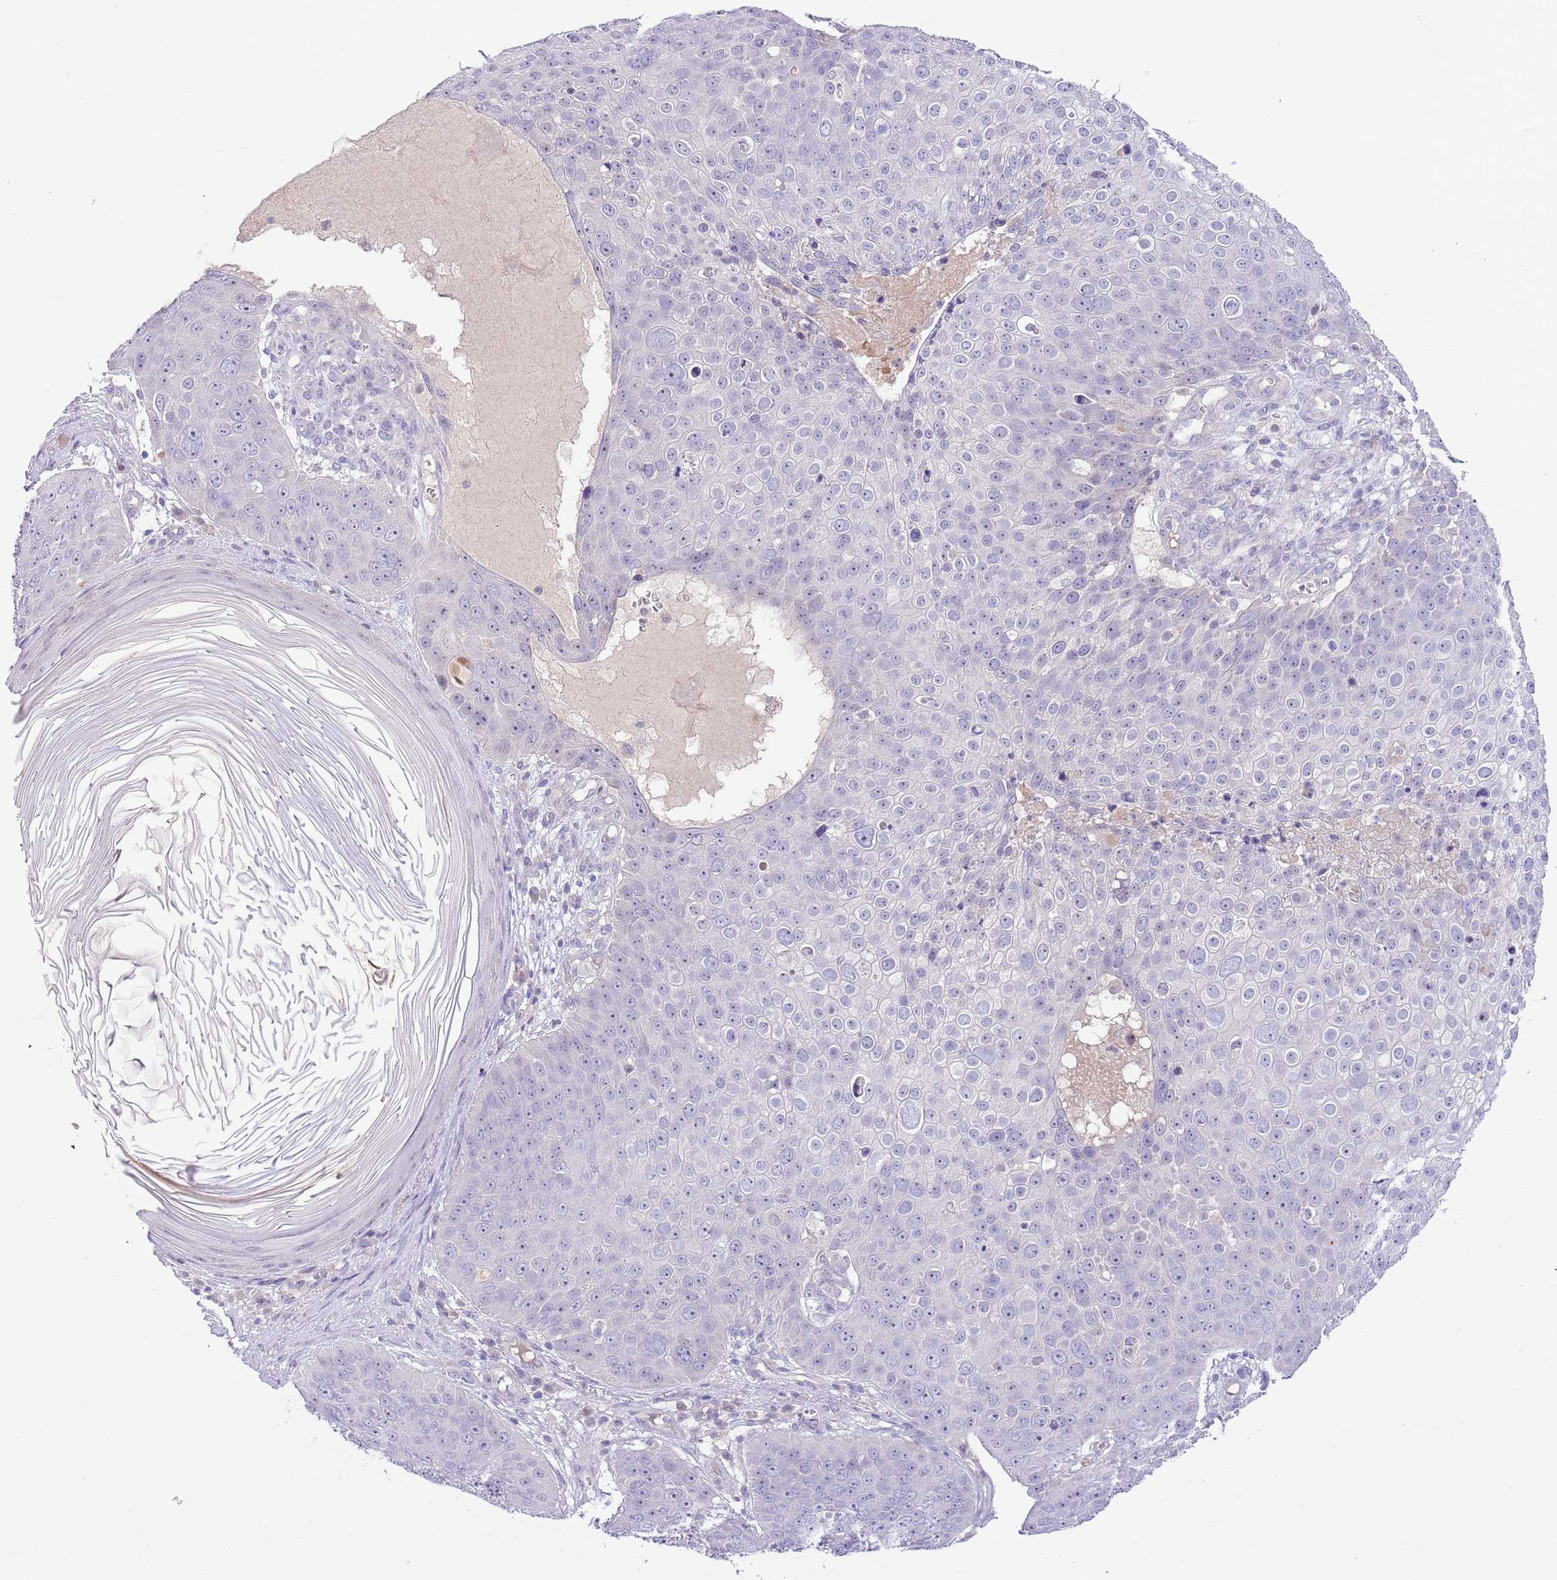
{"staining": {"intensity": "negative", "quantity": "none", "location": "none"}, "tissue": "skin cancer", "cell_type": "Tumor cells", "image_type": "cancer", "snomed": [{"axis": "morphology", "description": "Squamous cell carcinoma, NOS"}, {"axis": "topography", "description": "Skin"}], "caption": "Tumor cells show no significant protein staining in skin cancer. (Brightfield microscopy of DAB (3,3'-diaminobenzidine) immunohistochemistry at high magnification).", "gene": "AP1S2", "patient": {"sex": "male", "age": 71}}